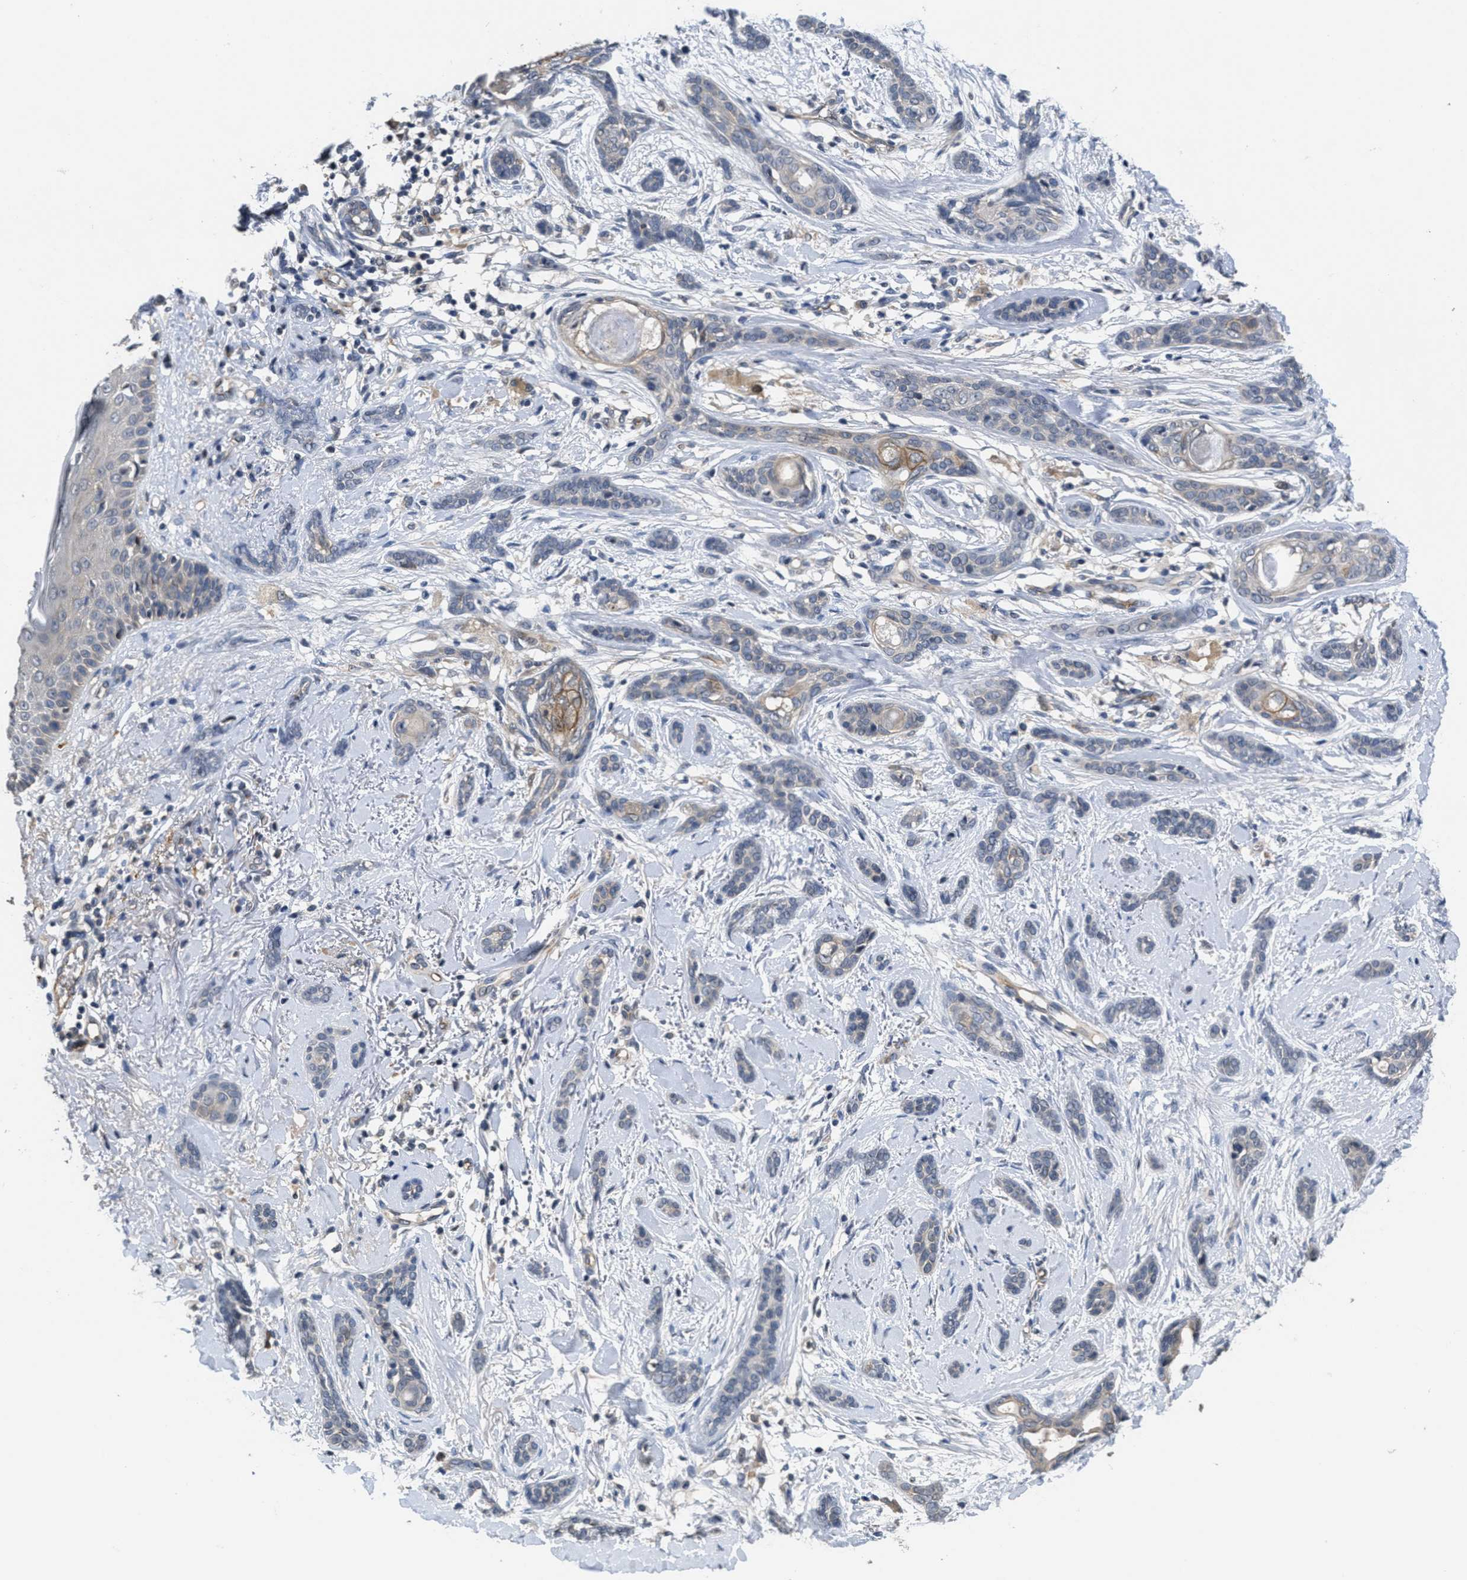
{"staining": {"intensity": "weak", "quantity": "<25%", "location": "cytoplasmic/membranous"}, "tissue": "skin cancer", "cell_type": "Tumor cells", "image_type": "cancer", "snomed": [{"axis": "morphology", "description": "Basal cell carcinoma"}, {"axis": "morphology", "description": "Adnexal tumor, benign"}, {"axis": "topography", "description": "Skin"}], "caption": "Benign adnexal tumor (skin) was stained to show a protein in brown. There is no significant staining in tumor cells.", "gene": "ANGPT1", "patient": {"sex": "female", "age": 42}}